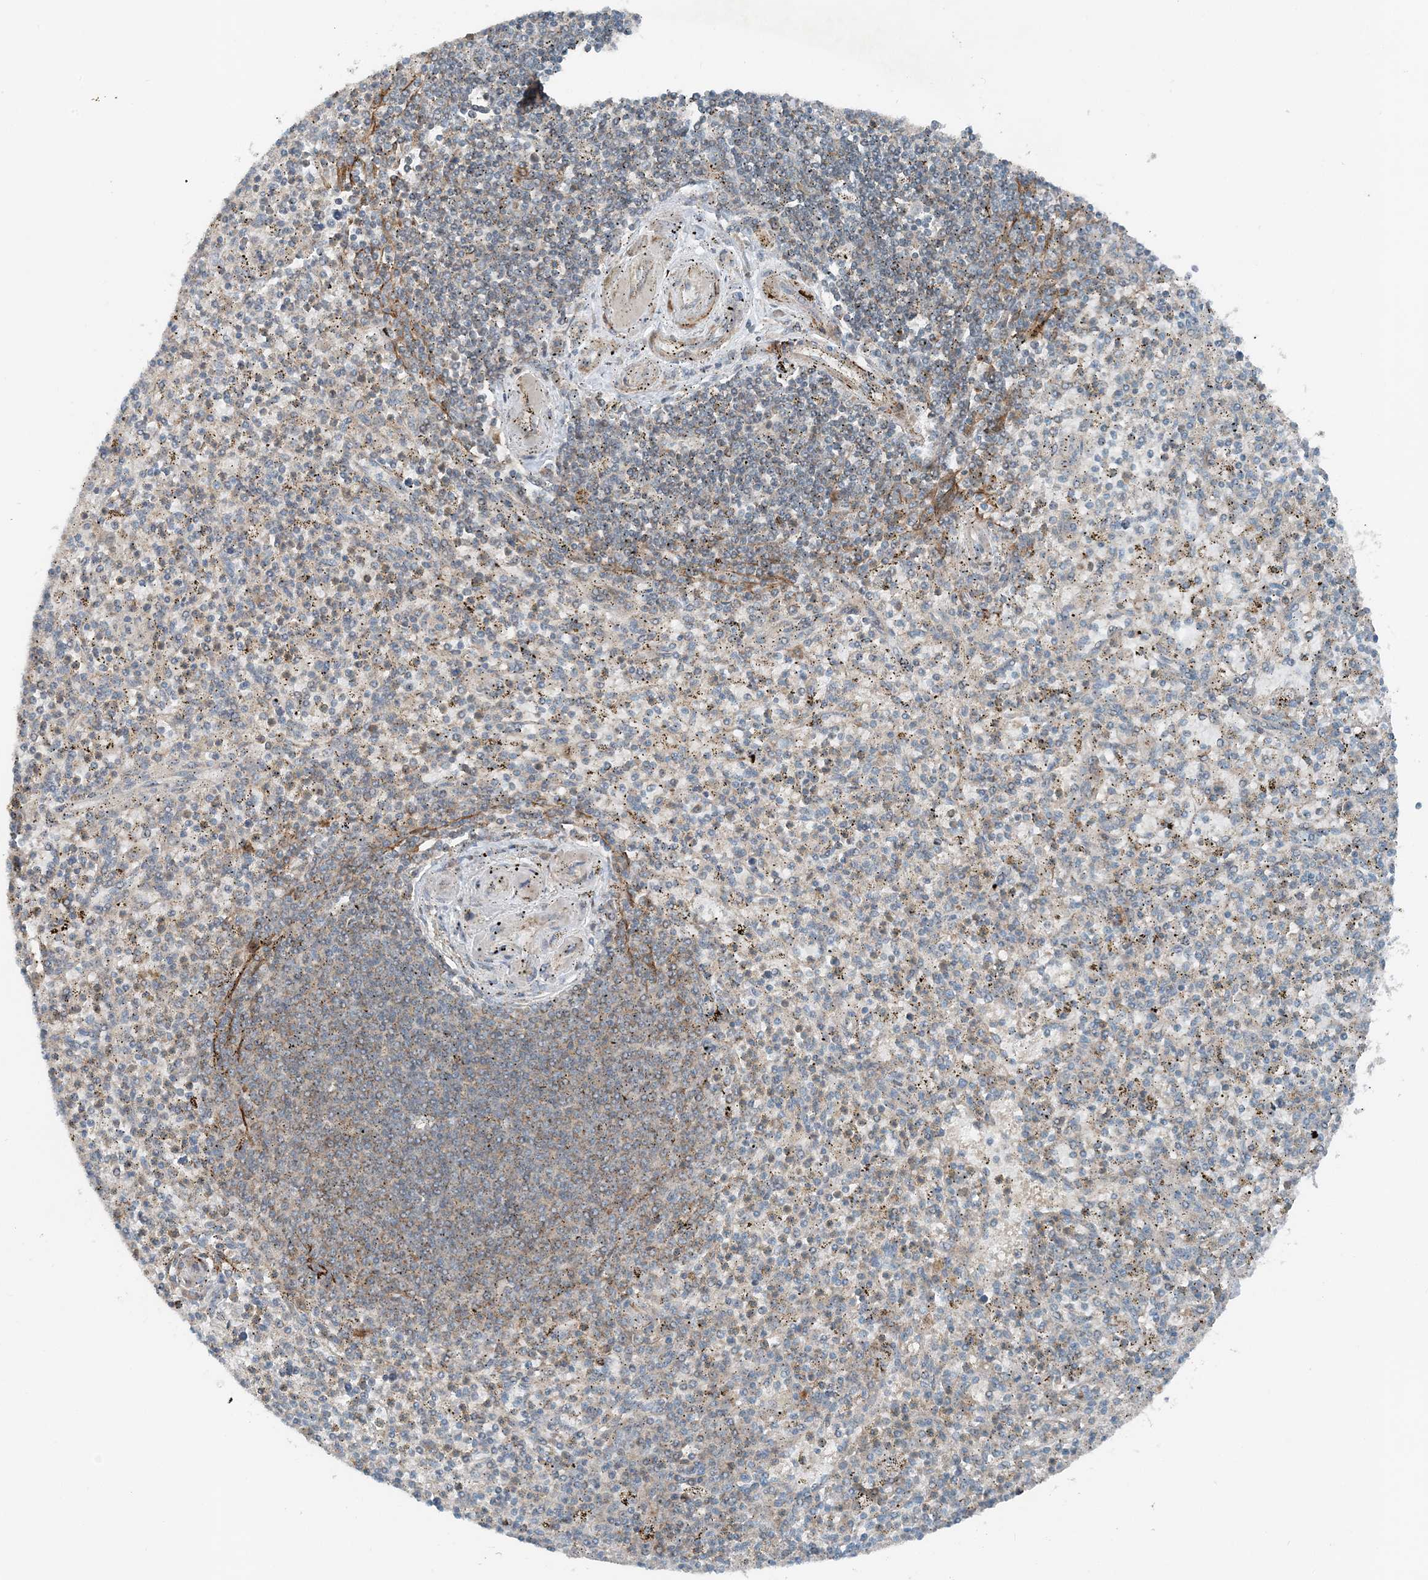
{"staining": {"intensity": "weak", "quantity": "25%-75%", "location": "cytoplasmic/membranous"}, "tissue": "spleen", "cell_type": "Cells in red pulp", "image_type": "normal", "snomed": [{"axis": "morphology", "description": "Normal tissue, NOS"}, {"axis": "topography", "description": "Spleen"}], "caption": "Spleen stained for a protein reveals weak cytoplasmic/membranous positivity in cells in red pulp. The protein of interest is stained brown, and the nuclei are stained in blue (DAB IHC with brightfield microscopy, high magnification).", "gene": "MITD1", "patient": {"sex": "male", "age": 72}}